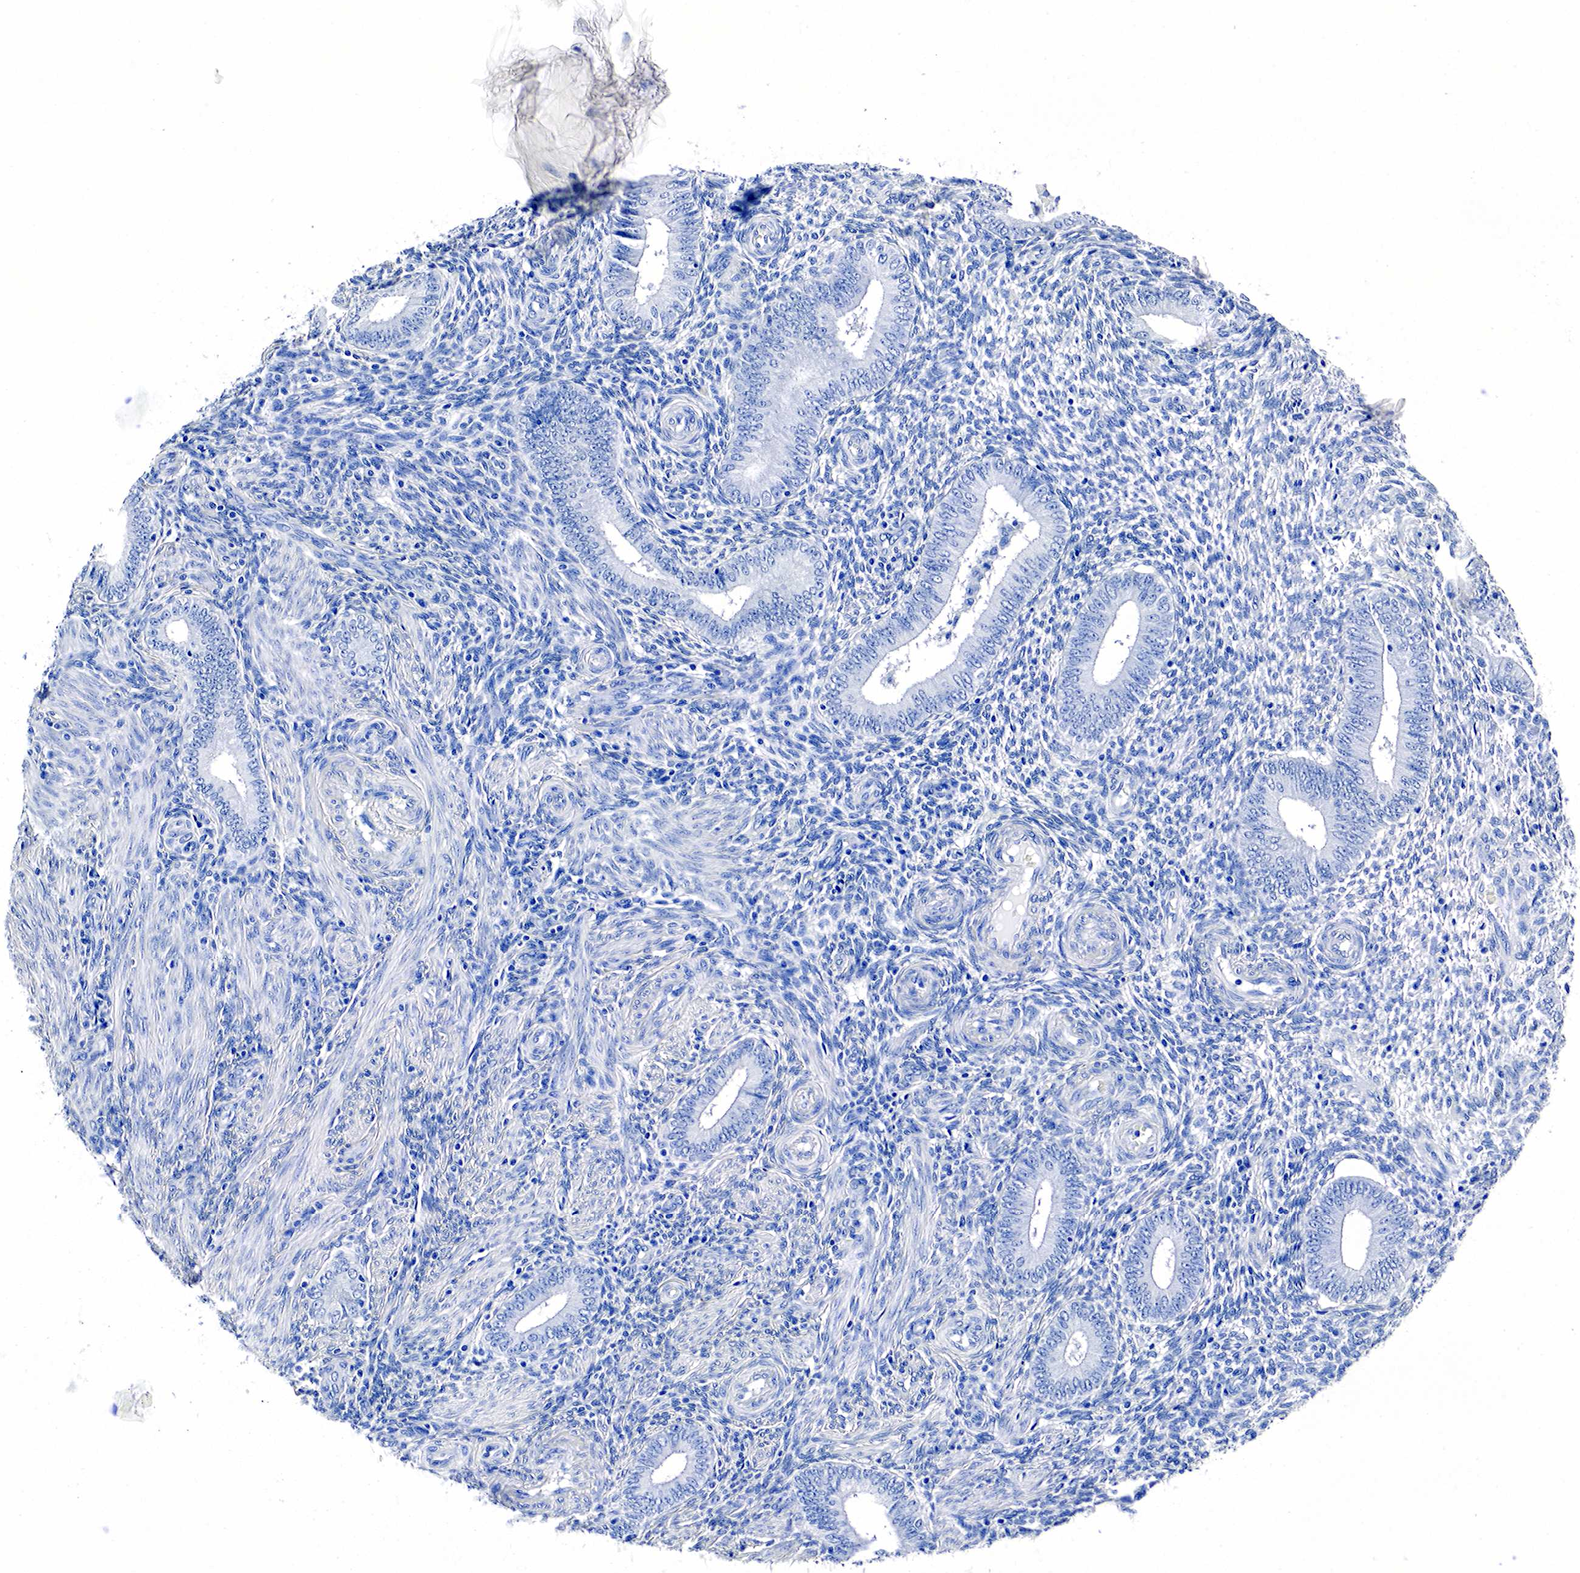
{"staining": {"intensity": "negative", "quantity": "none", "location": "none"}, "tissue": "endometrium", "cell_type": "Cells in endometrial stroma", "image_type": "normal", "snomed": [{"axis": "morphology", "description": "Normal tissue, NOS"}, {"axis": "topography", "description": "Endometrium"}], "caption": "Endometrium stained for a protein using immunohistochemistry (IHC) displays no expression cells in endometrial stroma.", "gene": "KLK3", "patient": {"sex": "female", "age": 35}}